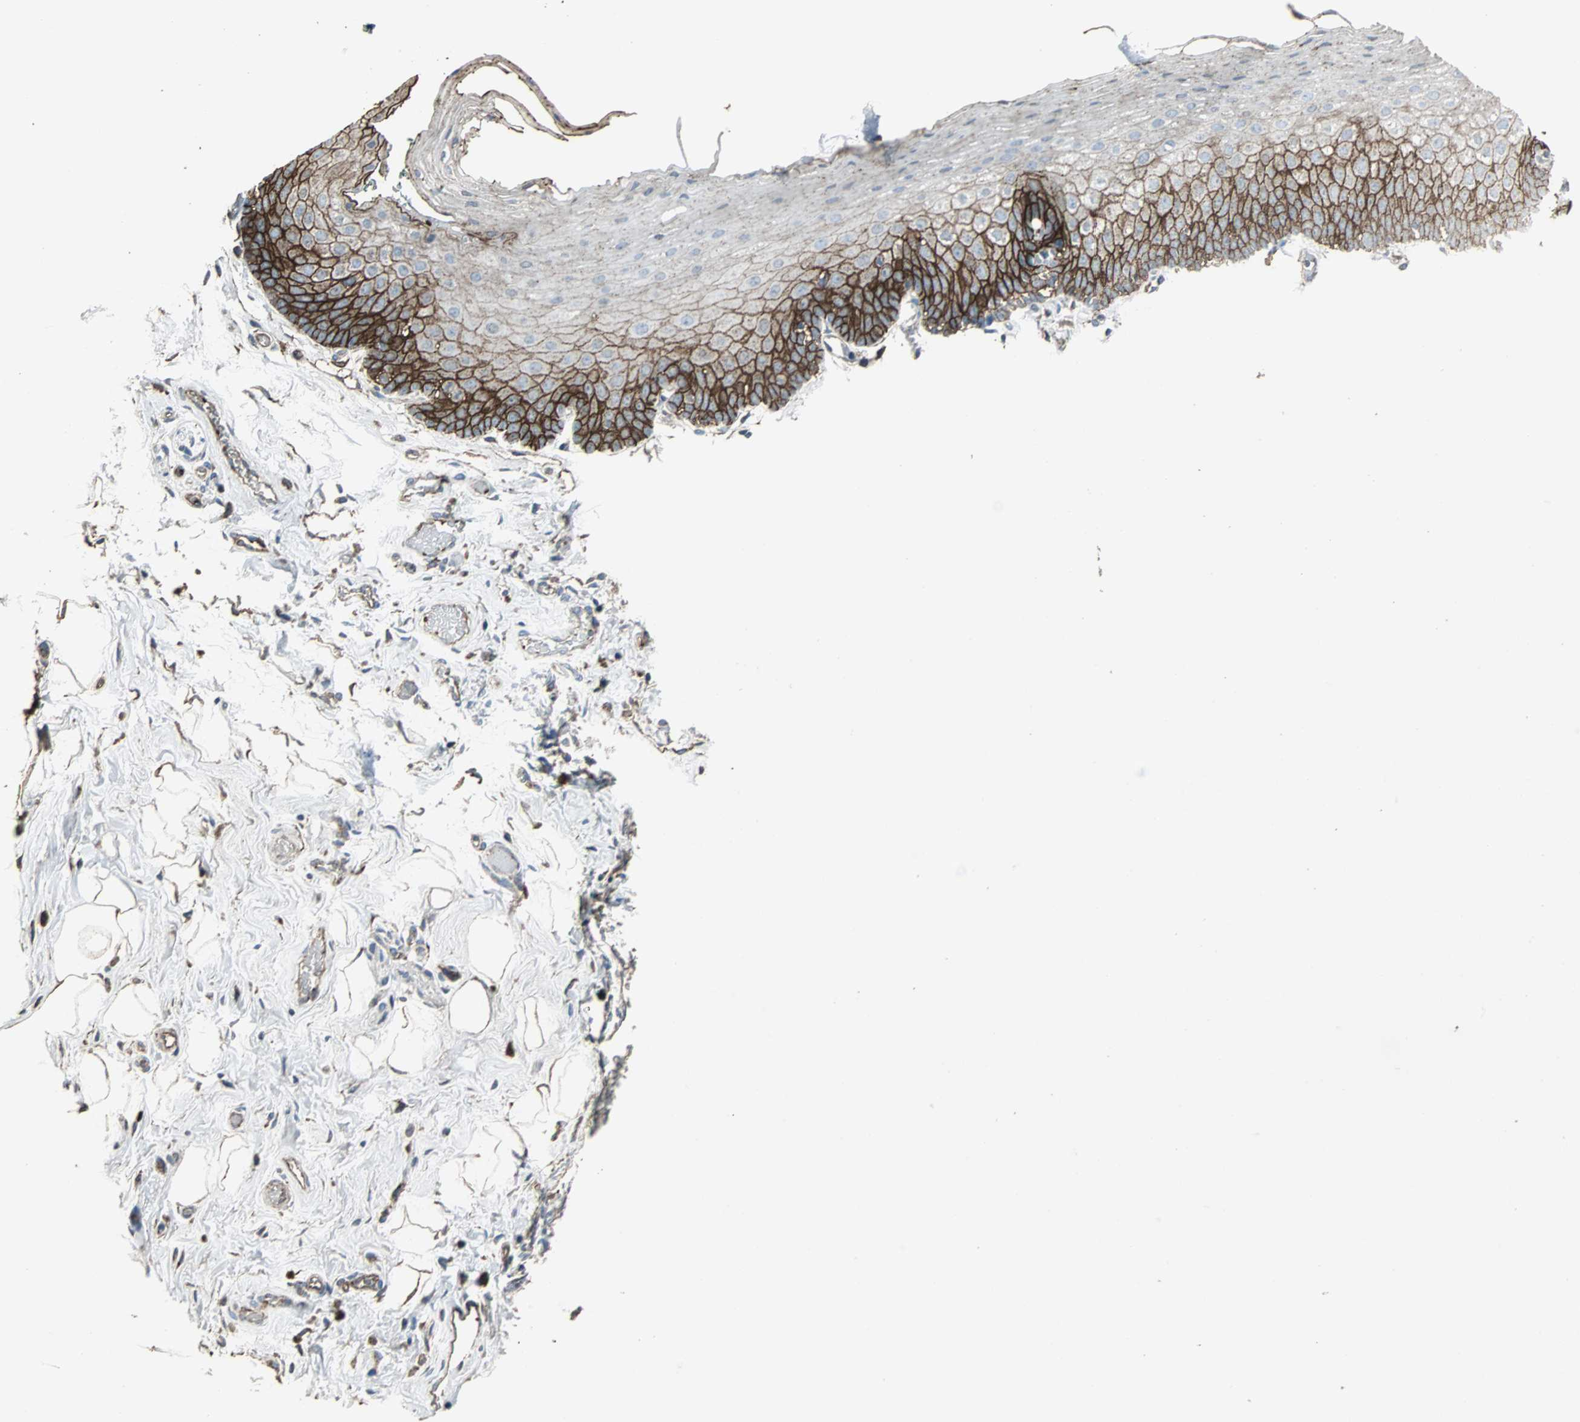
{"staining": {"intensity": "strong", "quantity": ">75%", "location": "cytoplasmic/membranous"}, "tissue": "nasopharynx", "cell_type": "Respiratory epithelial cells", "image_type": "normal", "snomed": [{"axis": "morphology", "description": "Normal tissue, NOS"}, {"axis": "topography", "description": "Nasopharynx"}], "caption": "Immunohistochemistry (IHC) micrograph of normal nasopharynx: nasopharynx stained using immunohistochemistry reveals high levels of strong protein expression localized specifically in the cytoplasmic/membranous of respiratory epithelial cells, appearing as a cytoplasmic/membranous brown color.", "gene": "F11R", "patient": {"sex": "male", "age": 56}}